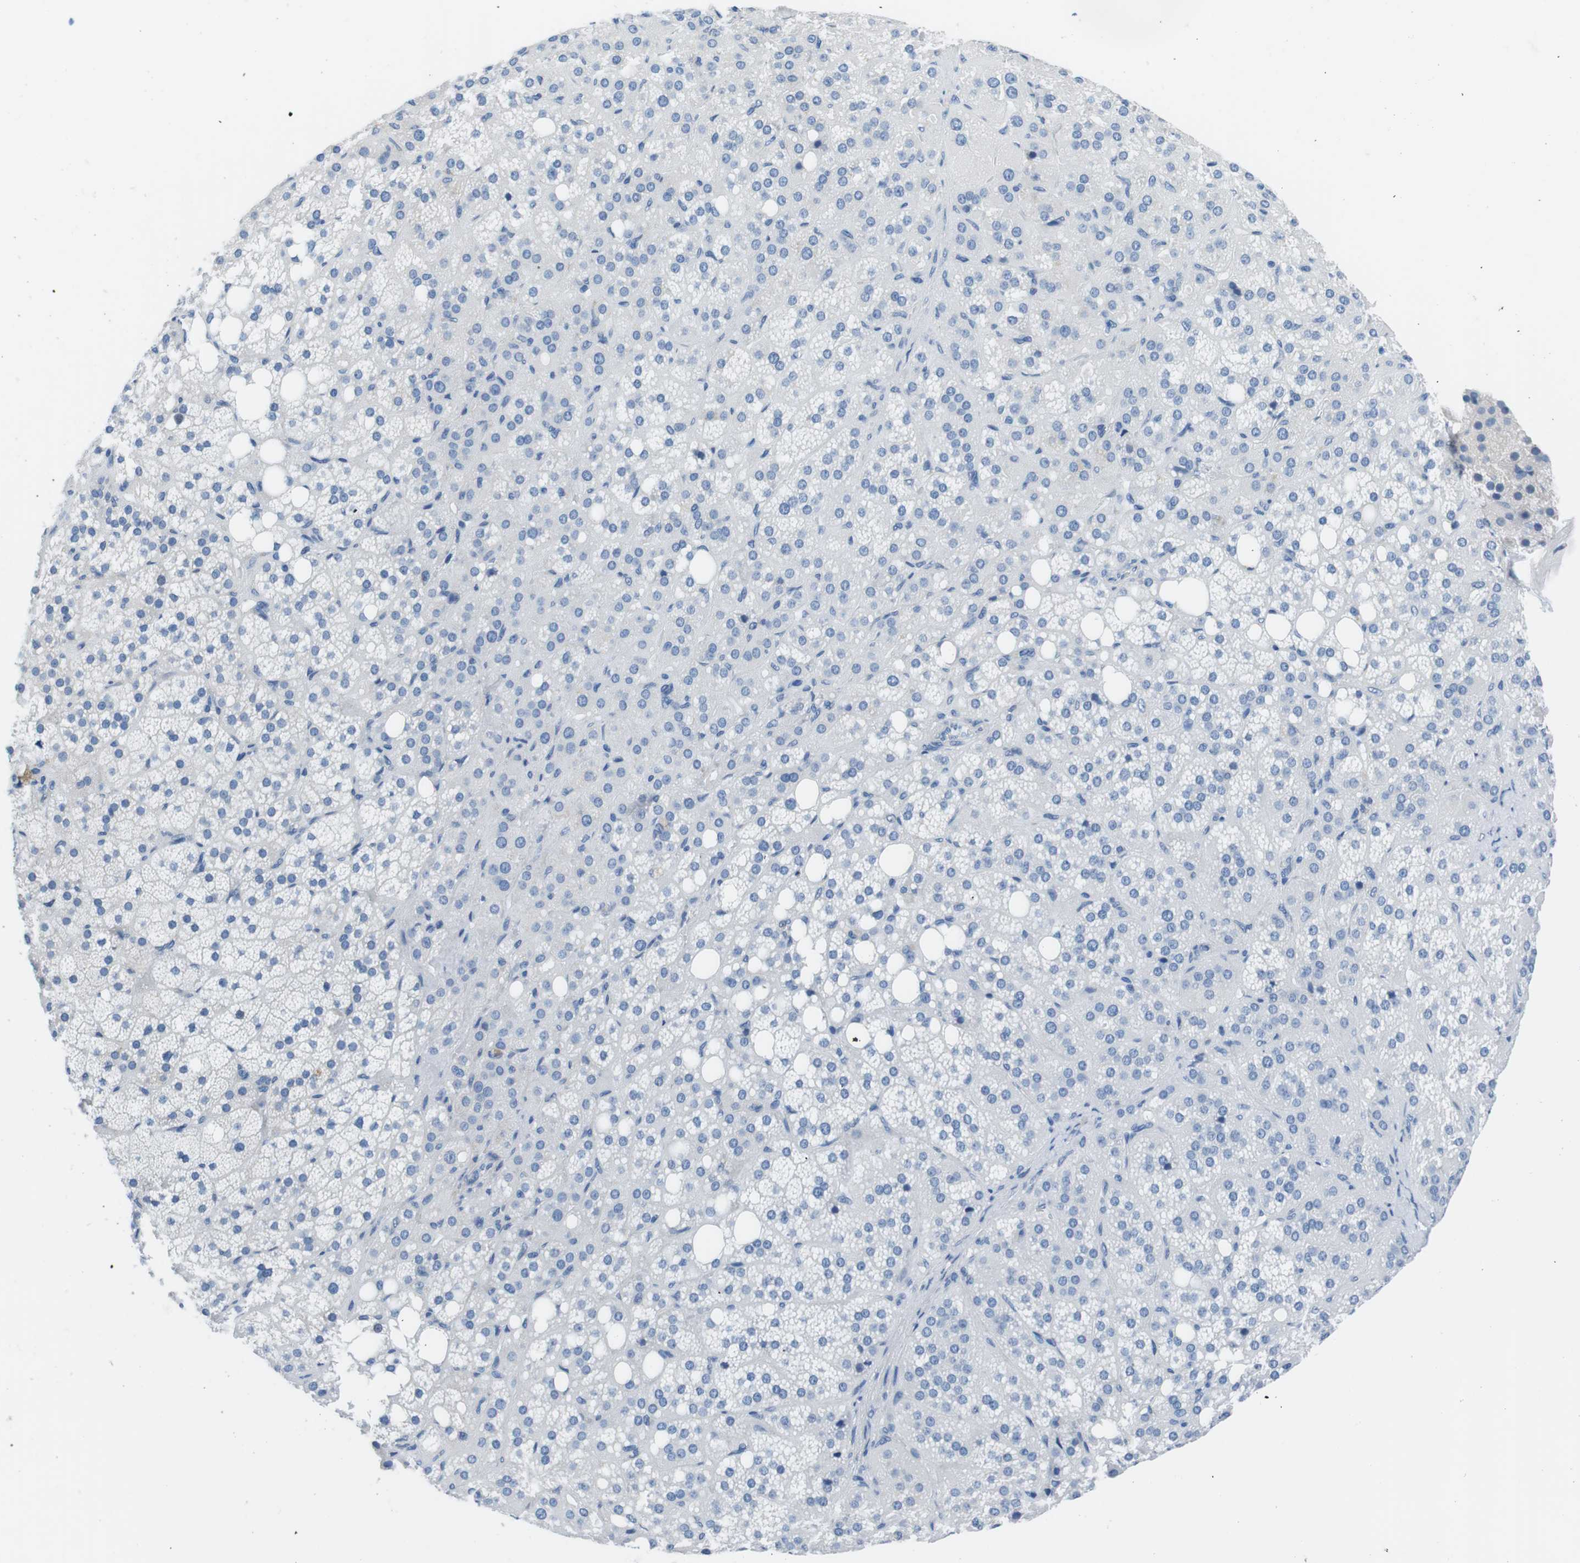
{"staining": {"intensity": "negative", "quantity": "none", "location": "none"}, "tissue": "adrenal gland", "cell_type": "Glandular cells", "image_type": "normal", "snomed": [{"axis": "morphology", "description": "Normal tissue, NOS"}, {"axis": "topography", "description": "Adrenal gland"}], "caption": "This is an IHC micrograph of benign human adrenal gland. There is no staining in glandular cells.", "gene": "MUC2", "patient": {"sex": "female", "age": 59}}